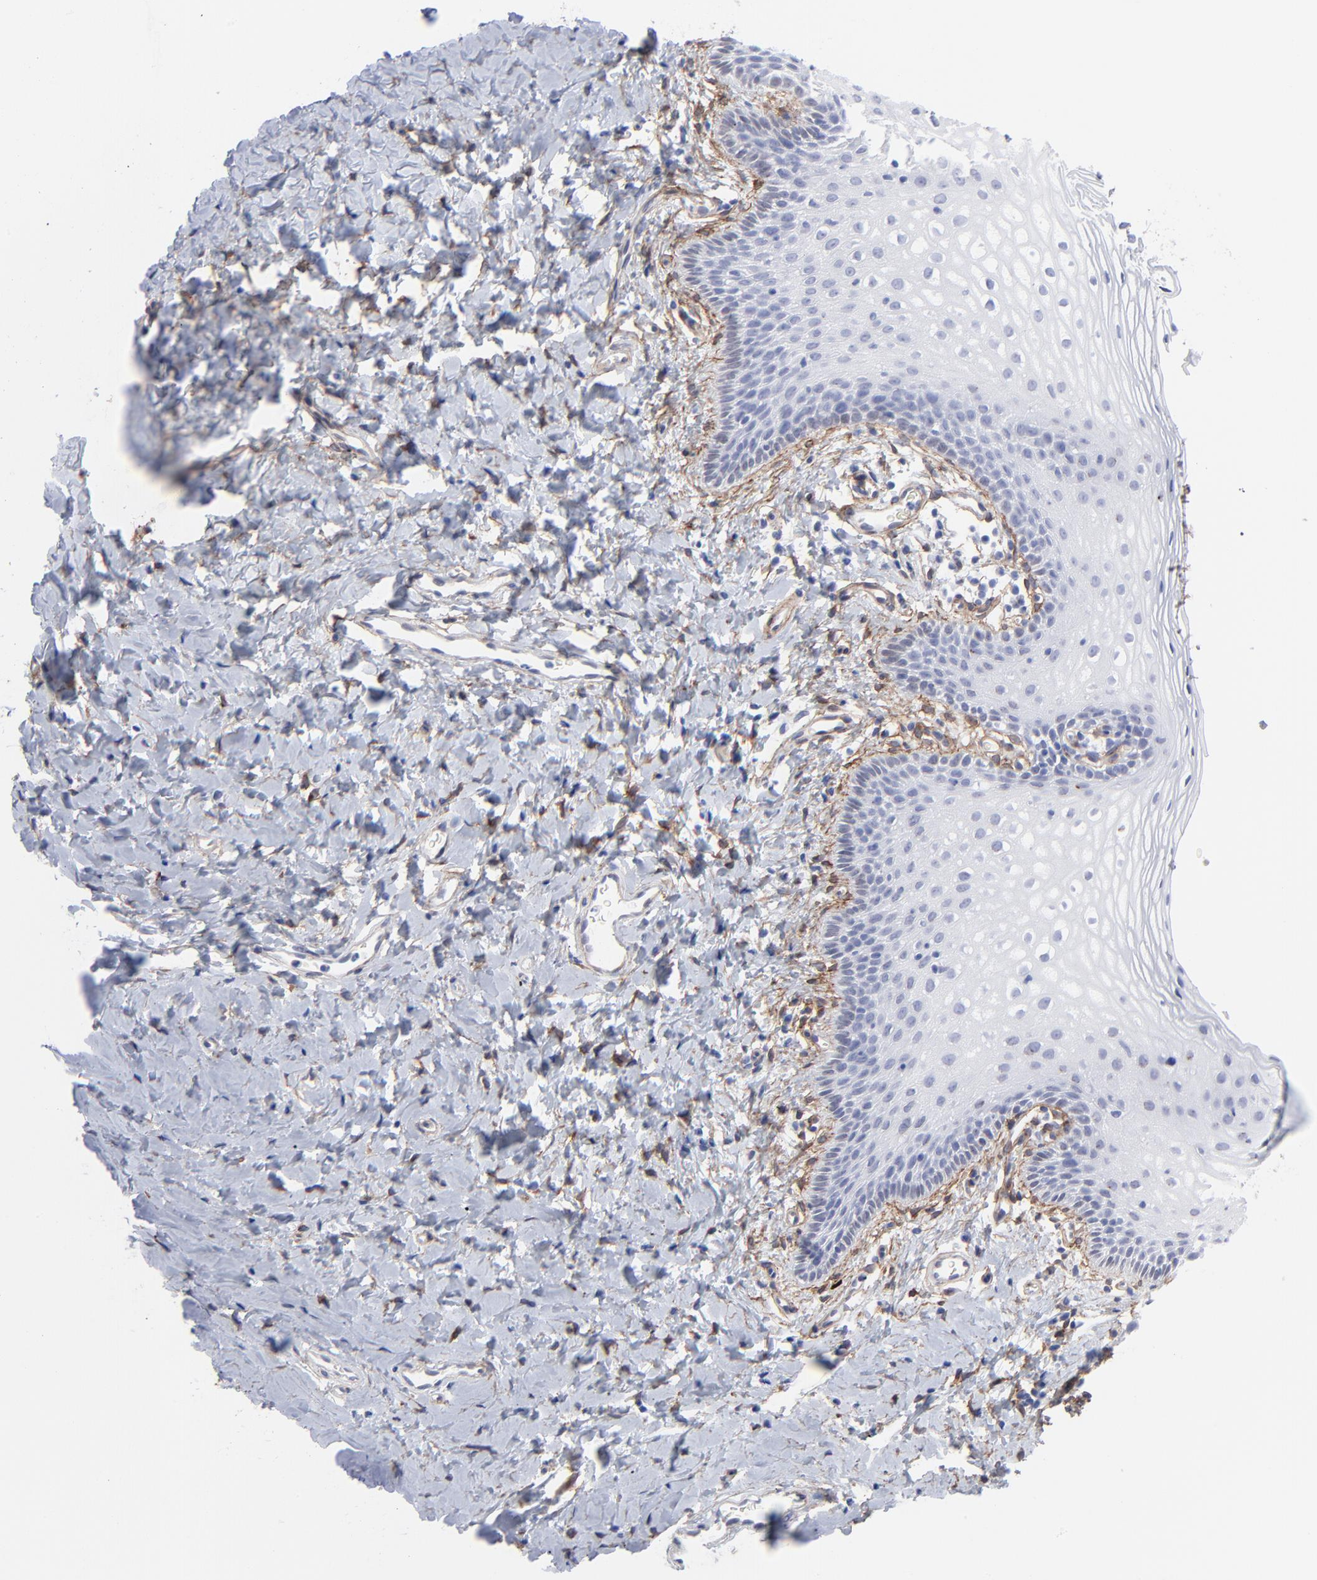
{"staining": {"intensity": "negative", "quantity": "none", "location": "none"}, "tissue": "vagina", "cell_type": "Squamous epithelial cells", "image_type": "normal", "snomed": [{"axis": "morphology", "description": "Normal tissue, NOS"}, {"axis": "topography", "description": "Vagina"}], "caption": "This is an immunohistochemistry image of normal human vagina. There is no expression in squamous epithelial cells.", "gene": "PDGFRB", "patient": {"sex": "female", "age": 55}}